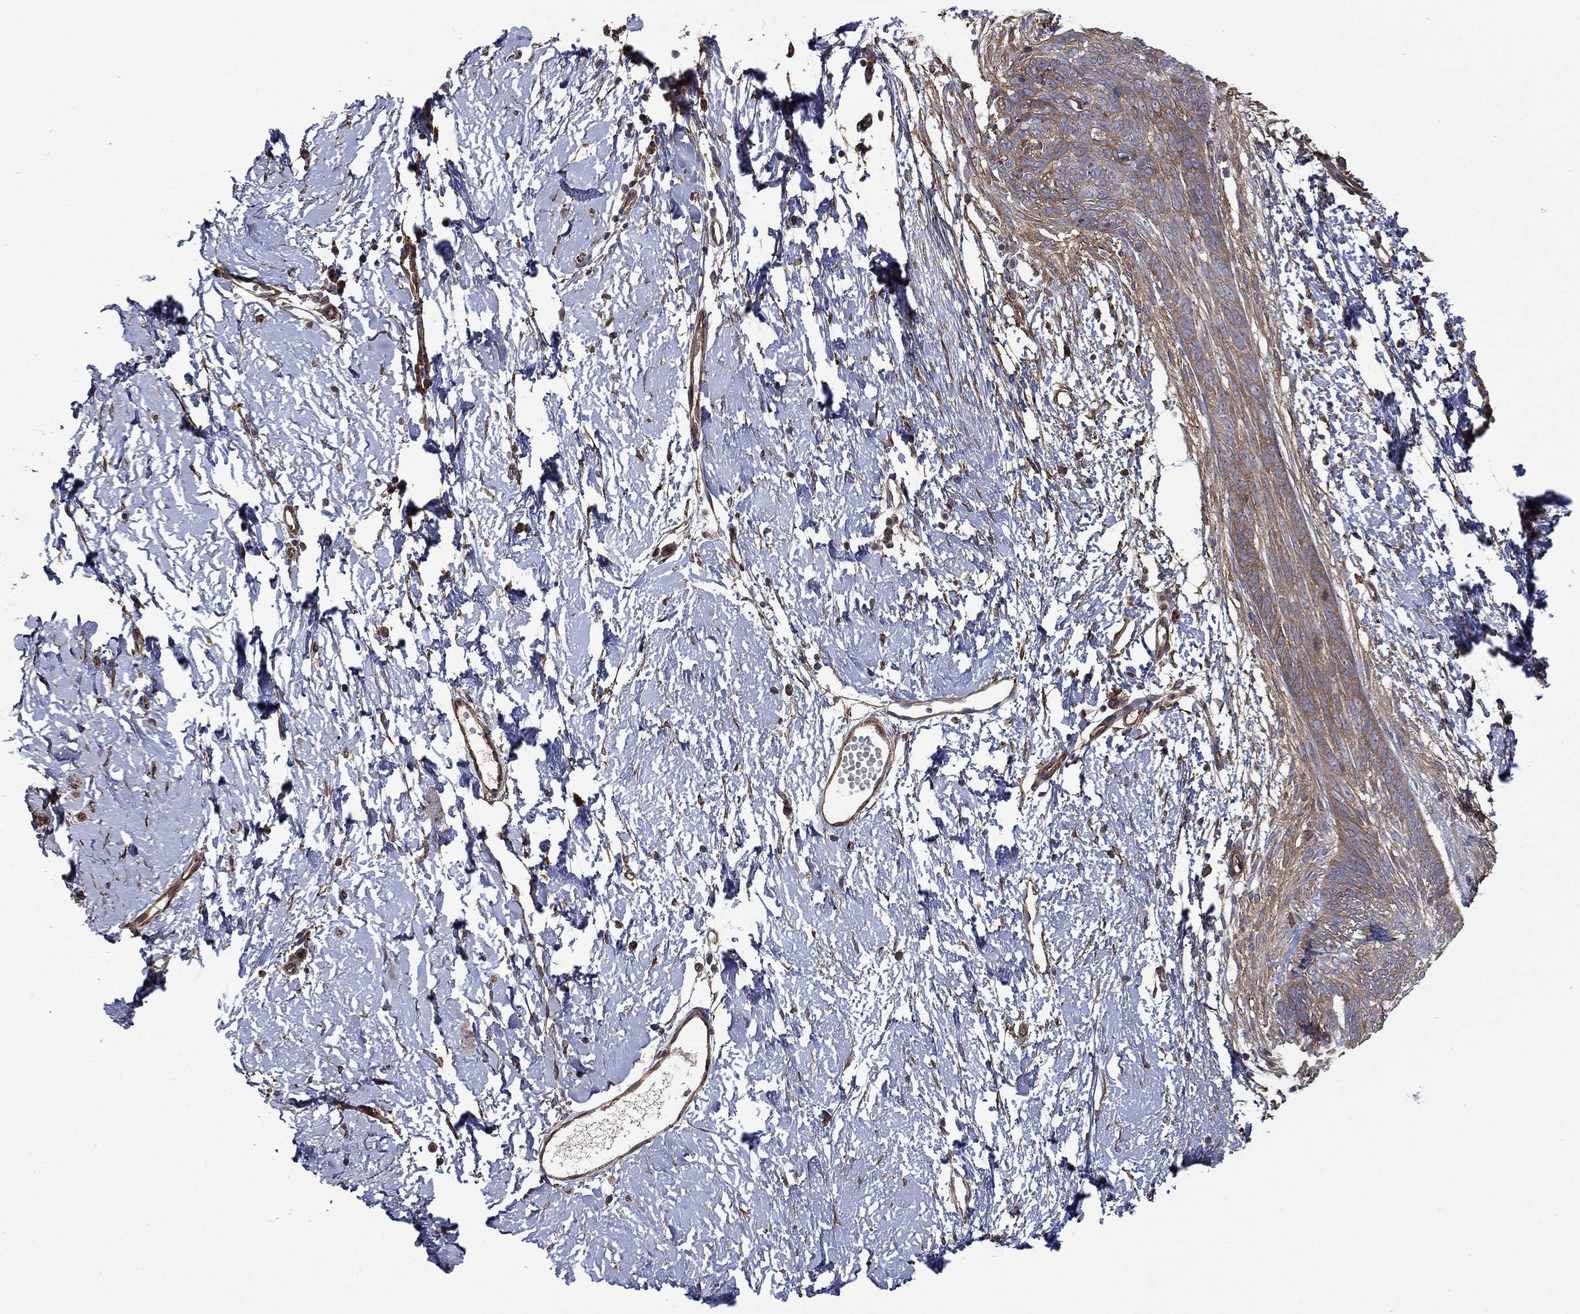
{"staining": {"intensity": "moderate", "quantity": ">75%", "location": "cytoplasmic/membranous"}, "tissue": "skin cancer", "cell_type": "Tumor cells", "image_type": "cancer", "snomed": [{"axis": "morphology", "description": "Normal tissue, NOS"}, {"axis": "morphology", "description": "Basal cell carcinoma"}, {"axis": "topography", "description": "Skin"}], "caption": "Skin basal cell carcinoma tissue reveals moderate cytoplasmic/membranous positivity in about >75% of tumor cells (Brightfield microscopy of DAB IHC at high magnification).", "gene": "DPYSL2", "patient": {"sex": "male", "age": 84}}